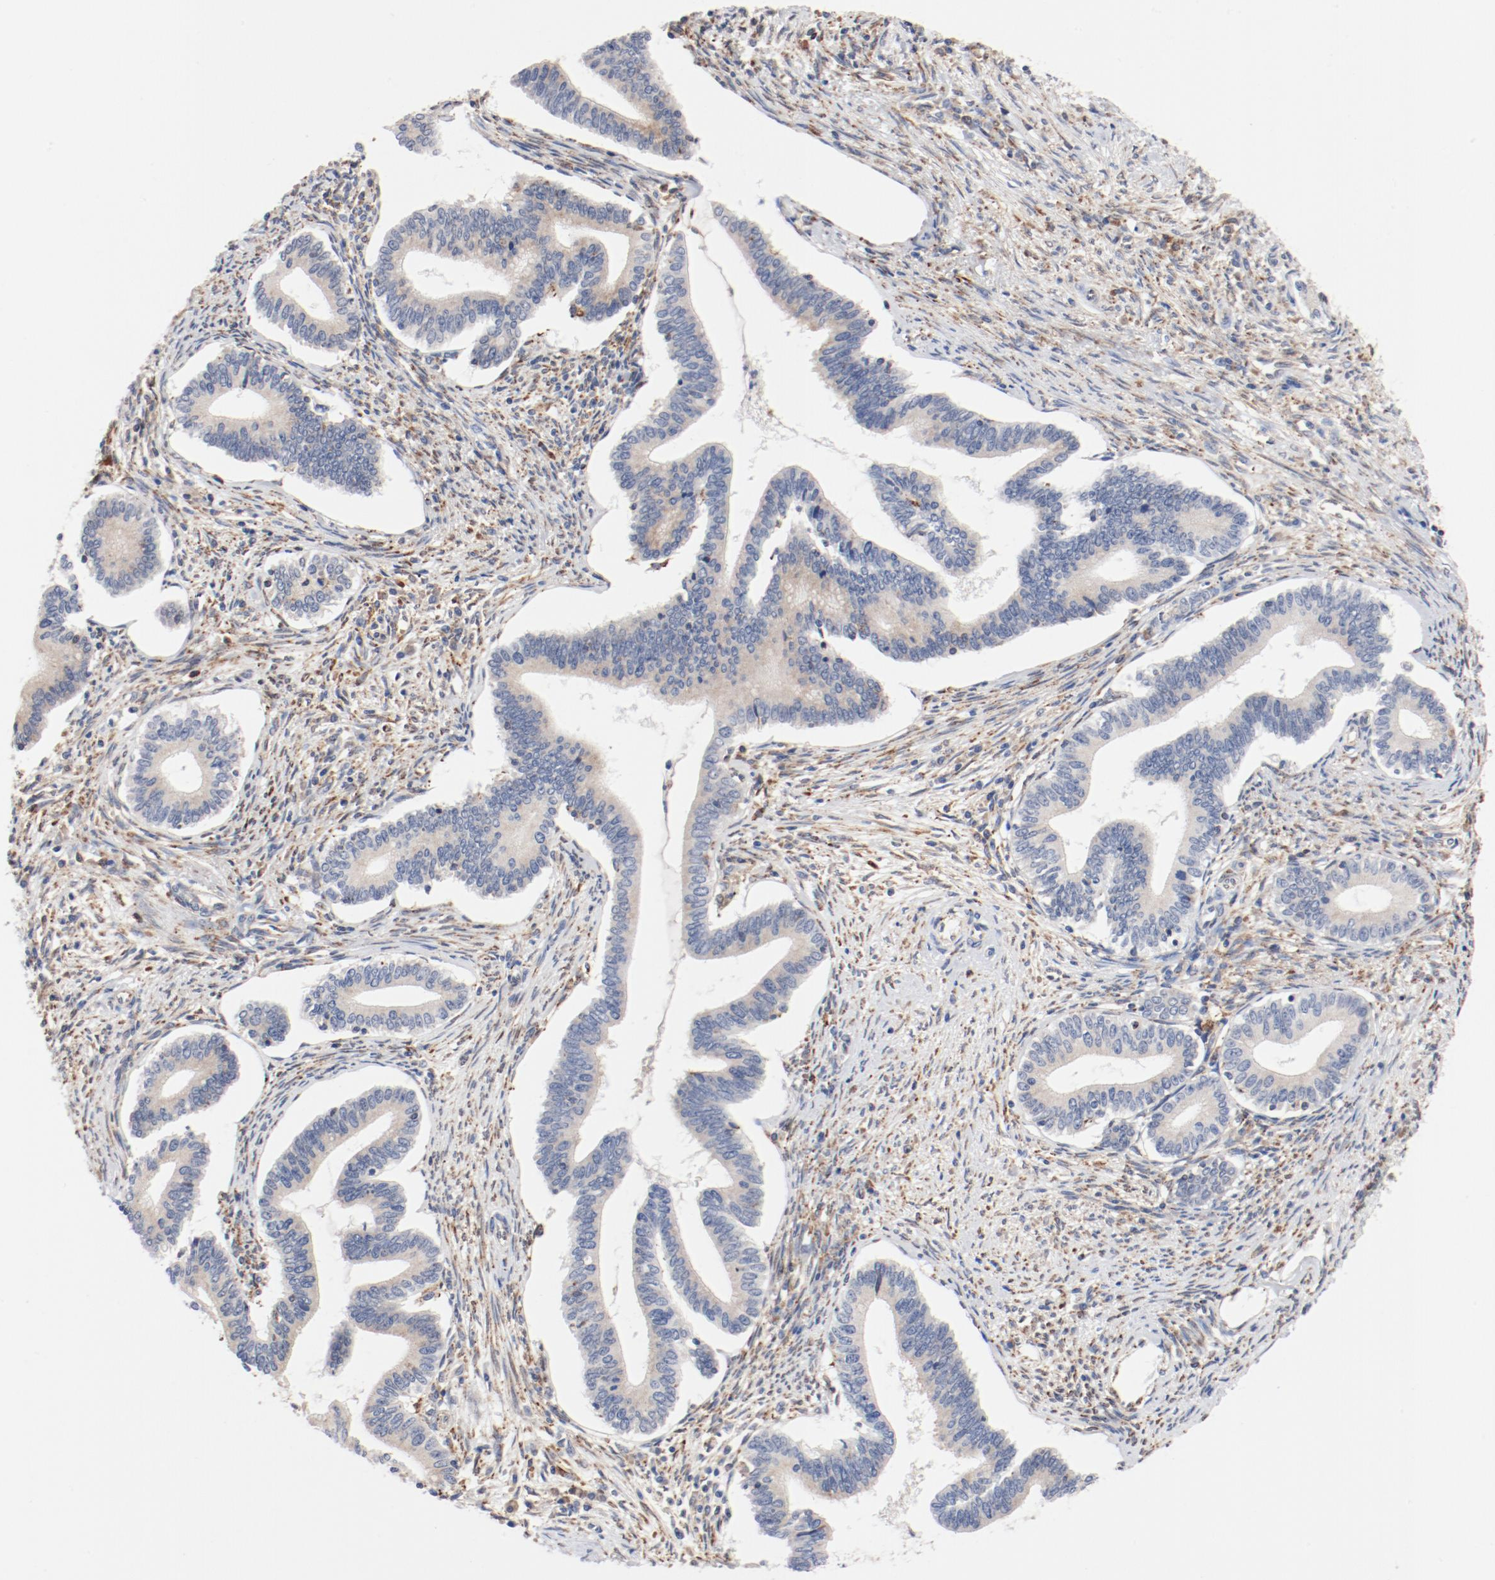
{"staining": {"intensity": "weak", "quantity": ">75%", "location": "cytoplasmic/membranous"}, "tissue": "cervical cancer", "cell_type": "Tumor cells", "image_type": "cancer", "snomed": [{"axis": "morphology", "description": "Adenocarcinoma, NOS"}, {"axis": "topography", "description": "Cervix"}], "caption": "Immunohistochemistry photomicrograph of human cervical cancer stained for a protein (brown), which displays low levels of weak cytoplasmic/membranous expression in approximately >75% of tumor cells.", "gene": "PDPK1", "patient": {"sex": "female", "age": 36}}